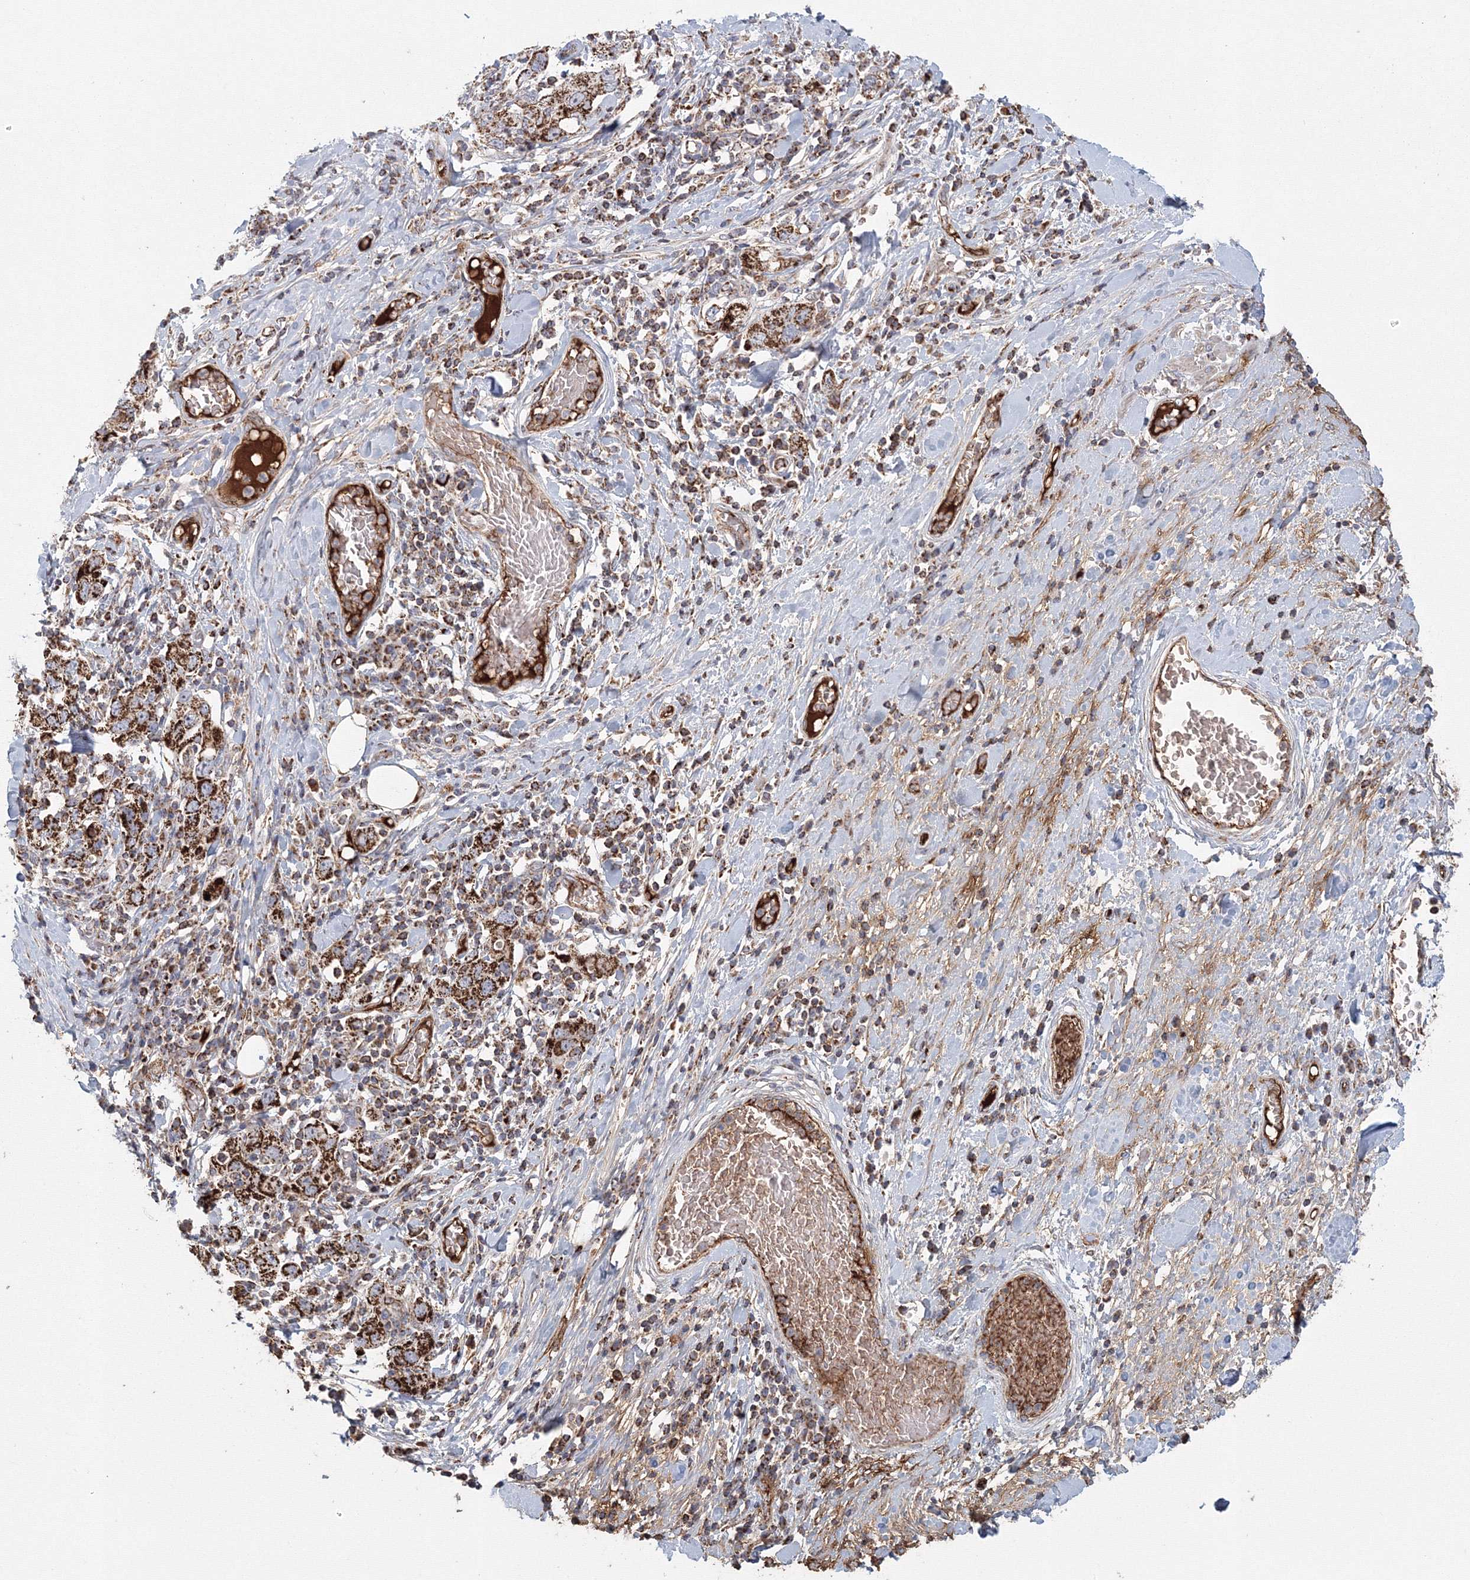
{"staining": {"intensity": "strong", "quantity": ">75%", "location": "cytoplasmic/membranous"}, "tissue": "stomach cancer", "cell_type": "Tumor cells", "image_type": "cancer", "snomed": [{"axis": "morphology", "description": "Adenocarcinoma, NOS"}, {"axis": "topography", "description": "Stomach, upper"}], "caption": "Human stomach cancer stained with a brown dye reveals strong cytoplasmic/membranous positive staining in approximately >75% of tumor cells.", "gene": "GRPEL1", "patient": {"sex": "male", "age": 62}}